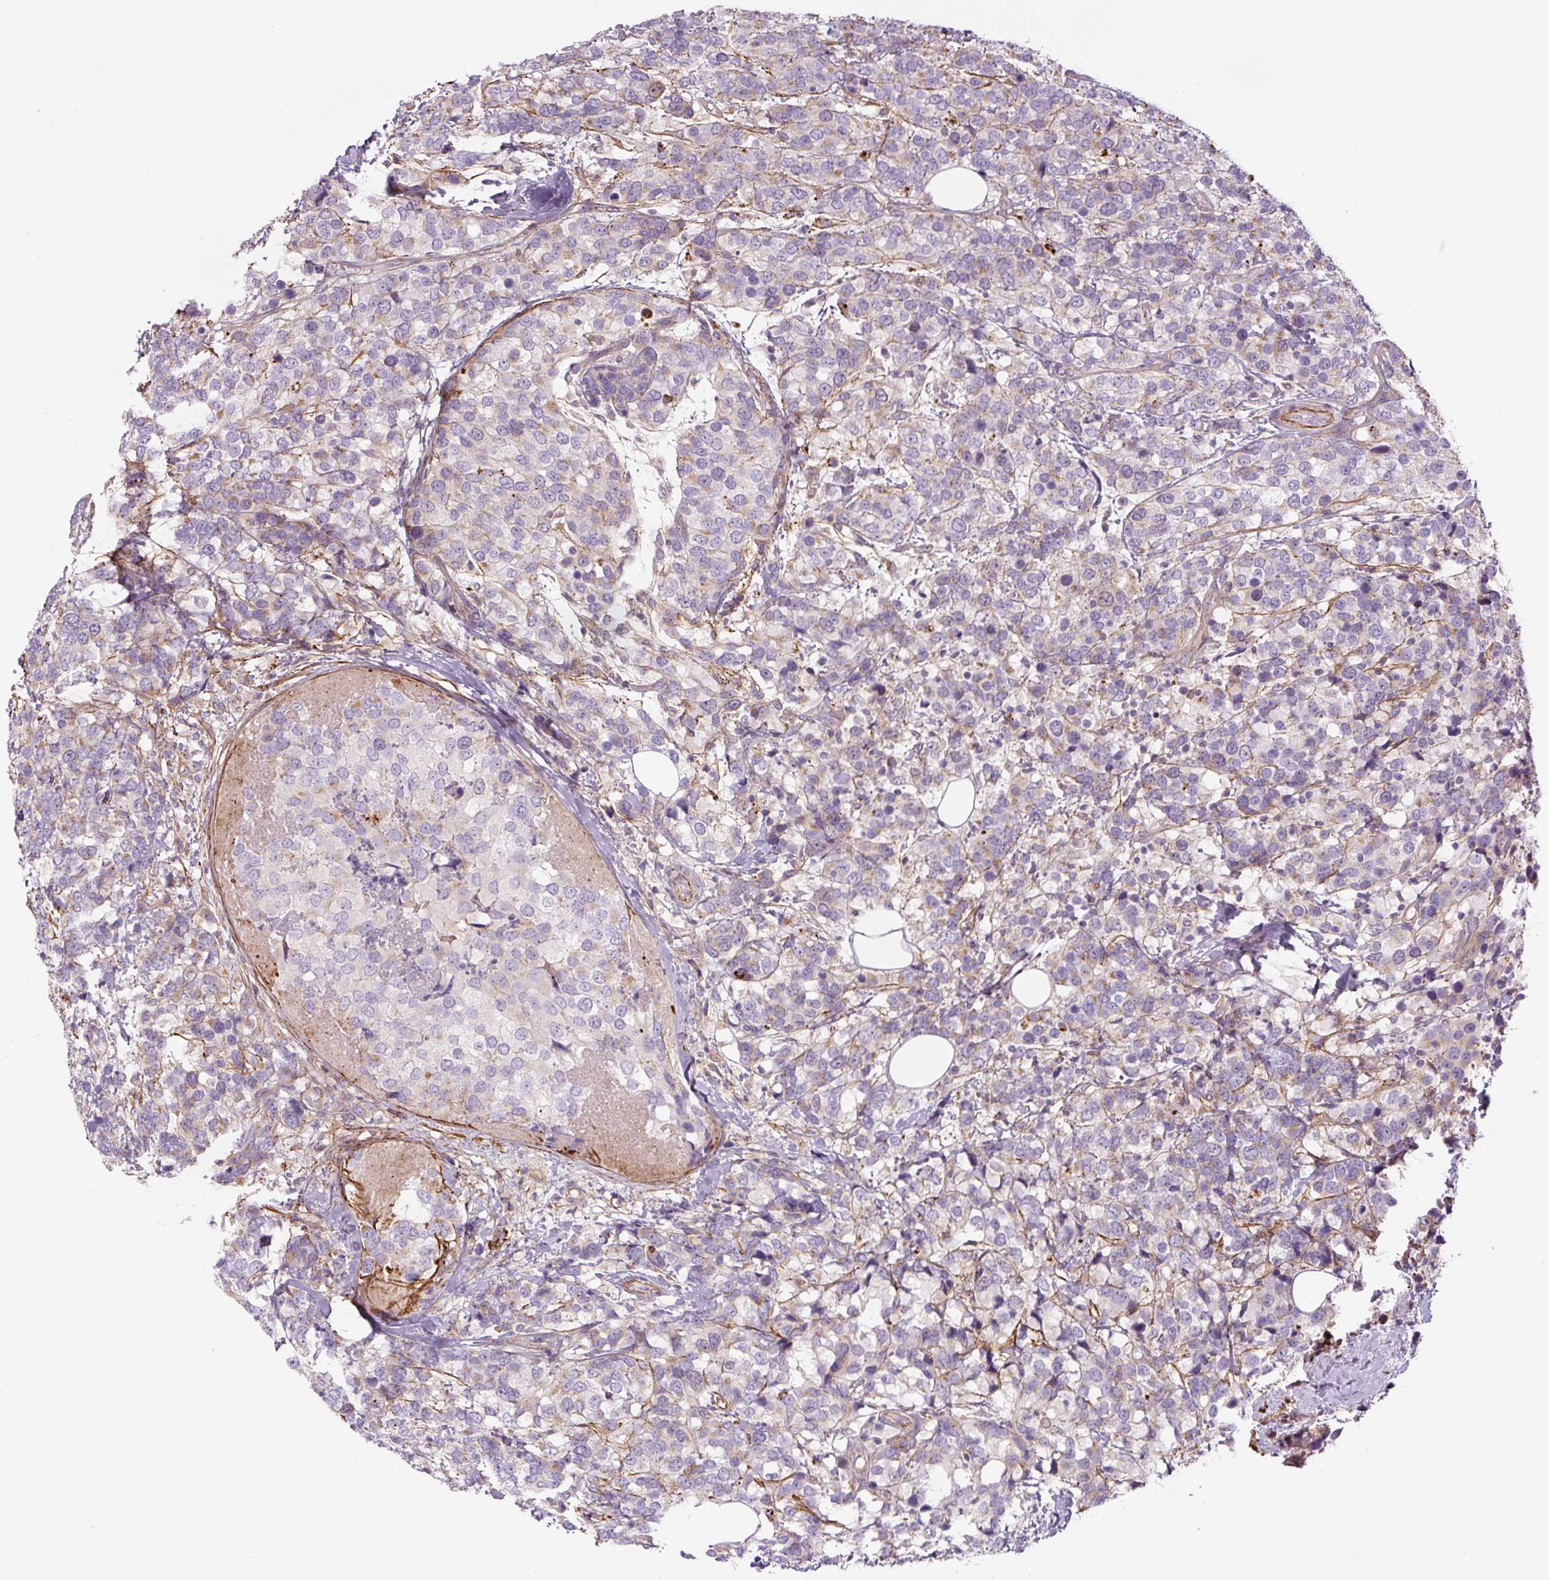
{"staining": {"intensity": "negative", "quantity": "none", "location": "none"}, "tissue": "breast cancer", "cell_type": "Tumor cells", "image_type": "cancer", "snomed": [{"axis": "morphology", "description": "Lobular carcinoma"}, {"axis": "topography", "description": "Breast"}], "caption": "The micrograph reveals no staining of tumor cells in lobular carcinoma (breast).", "gene": "CCNI2", "patient": {"sex": "female", "age": 59}}